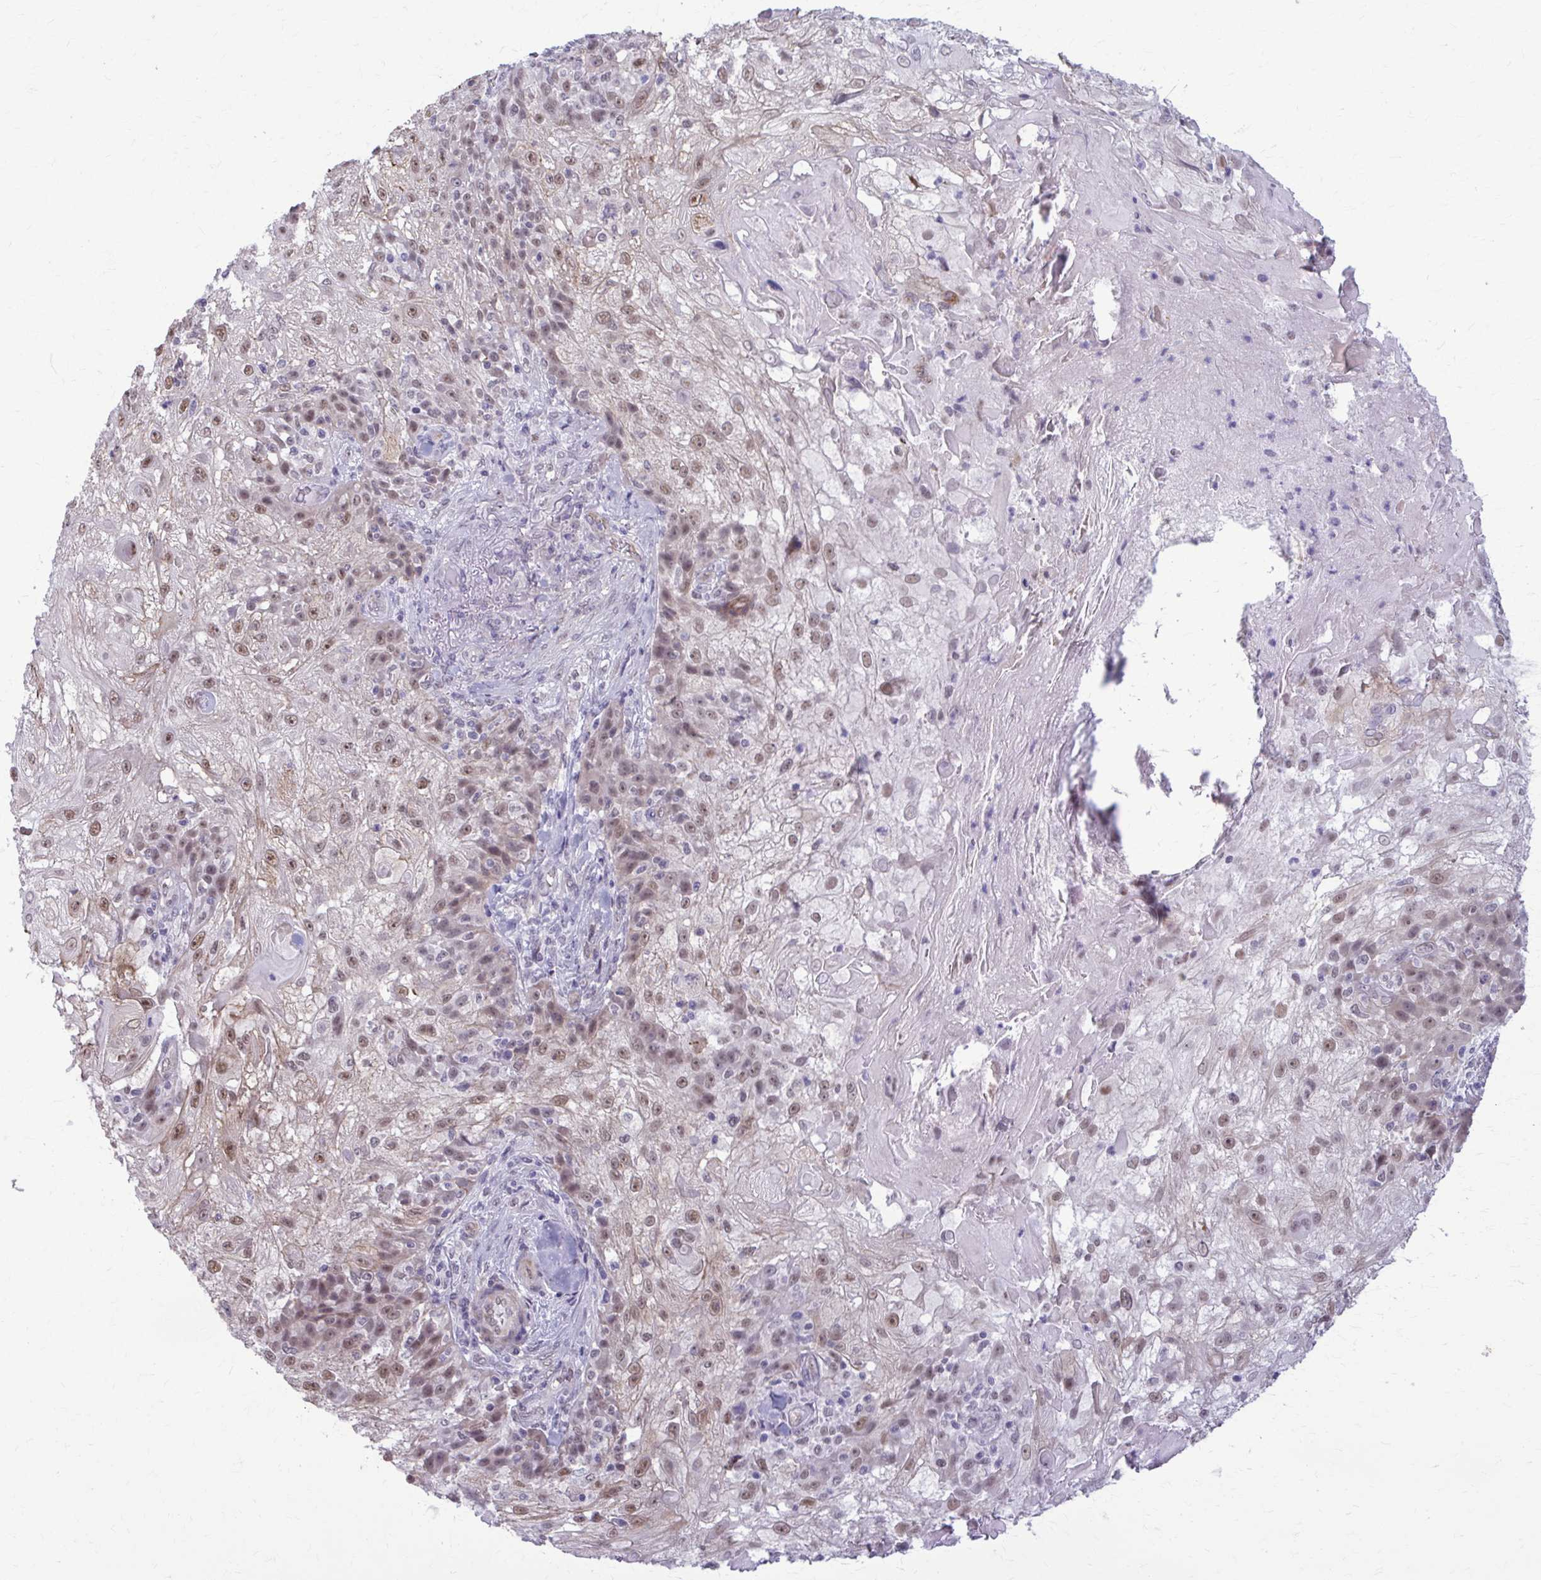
{"staining": {"intensity": "moderate", "quantity": ">75%", "location": "nuclear"}, "tissue": "skin cancer", "cell_type": "Tumor cells", "image_type": "cancer", "snomed": [{"axis": "morphology", "description": "Normal tissue, NOS"}, {"axis": "morphology", "description": "Squamous cell carcinoma, NOS"}, {"axis": "topography", "description": "Skin"}], "caption": "Brown immunohistochemical staining in human skin squamous cell carcinoma demonstrates moderate nuclear expression in approximately >75% of tumor cells.", "gene": "NUMBL", "patient": {"sex": "female", "age": 83}}